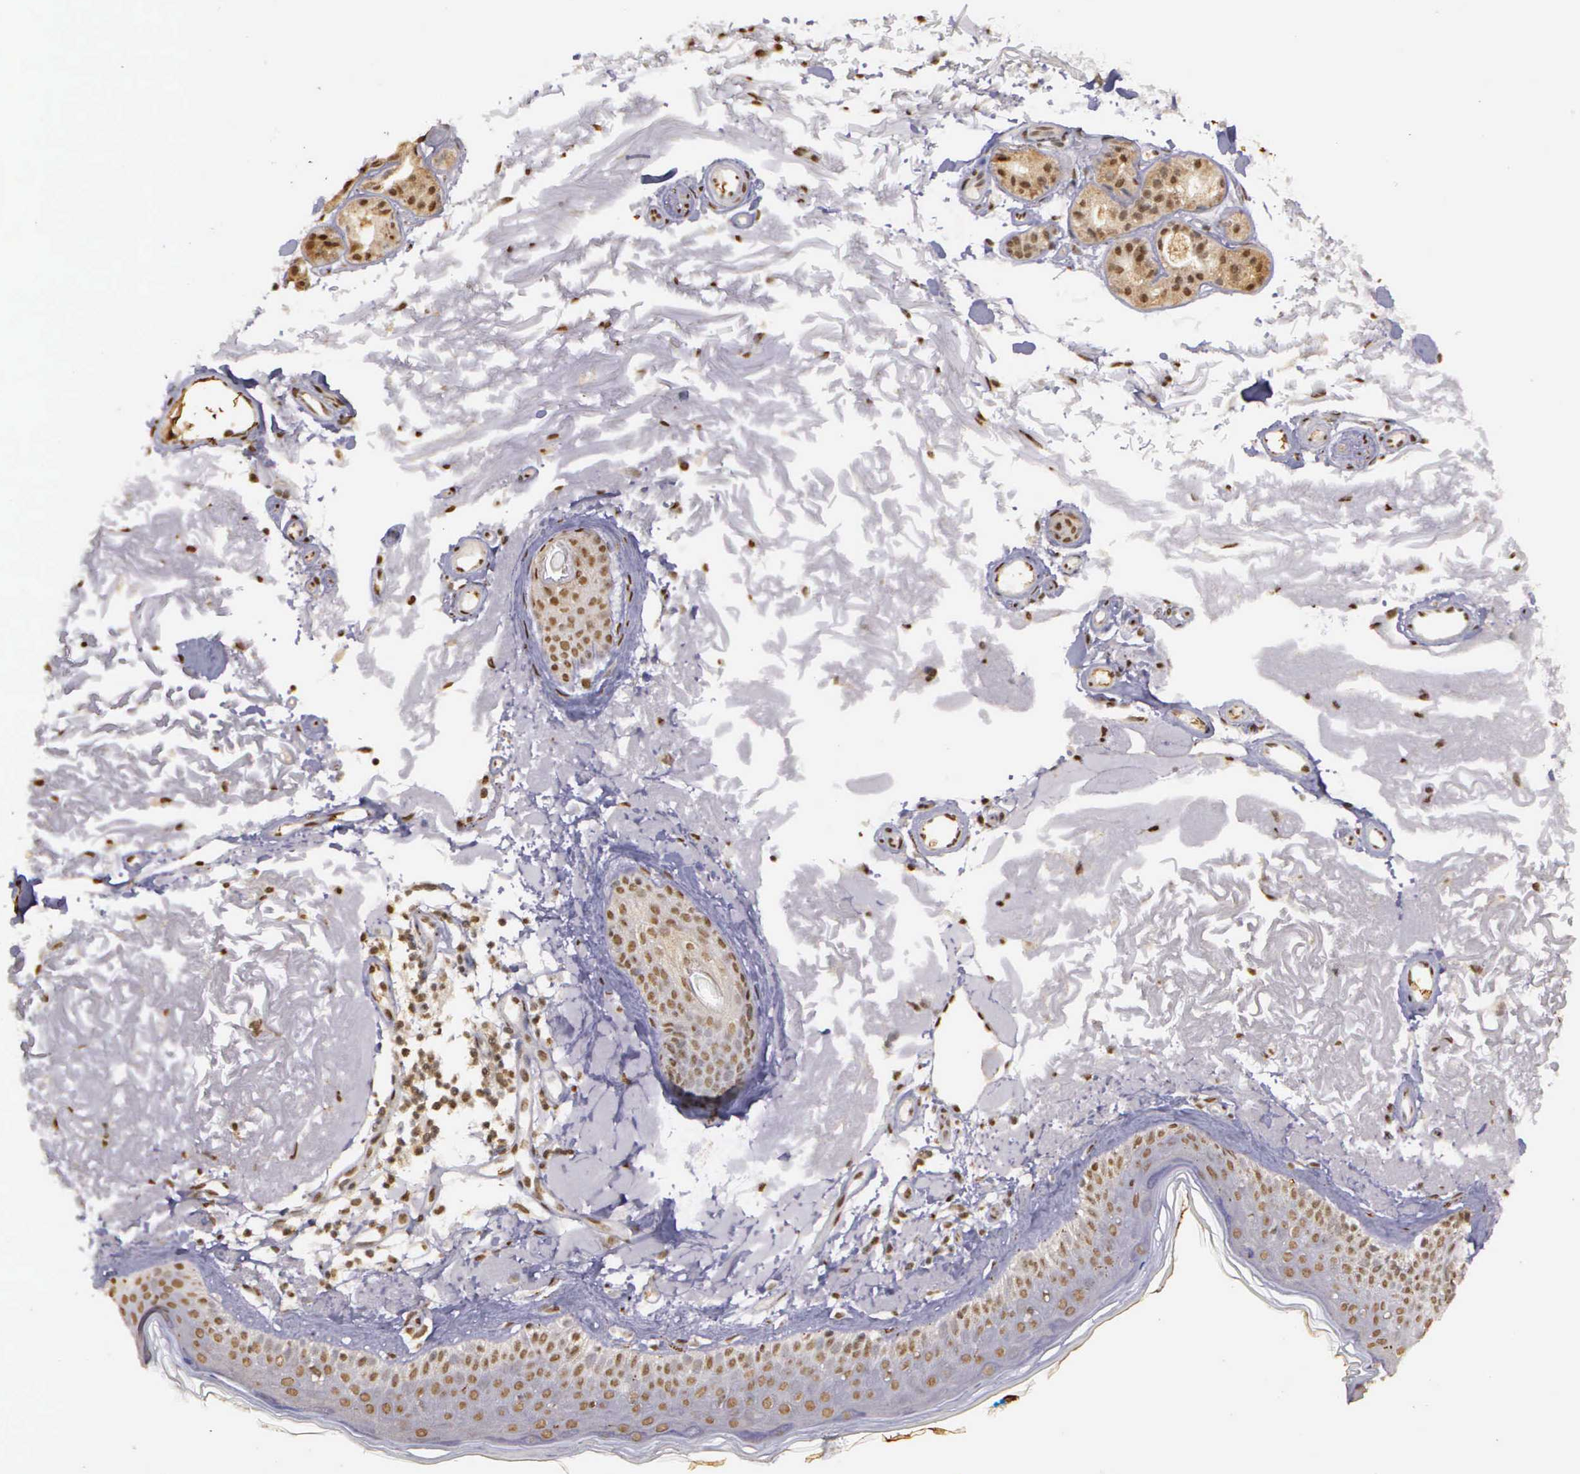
{"staining": {"intensity": "moderate", "quantity": ">75%", "location": "nuclear"}, "tissue": "skin", "cell_type": "Fibroblasts", "image_type": "normal", "snomed": [{"axis": "morphology", "description": "Normal tissue, NOS"}, {"axis": "topography", "description": "Skin"}], "caption": "Protein staining reveals moderate nuclear staining in approximately >75% of fibroblasts in benign skin.", "gene": "ARMCX5", "patient": {"sex": "female", "age": 90}}